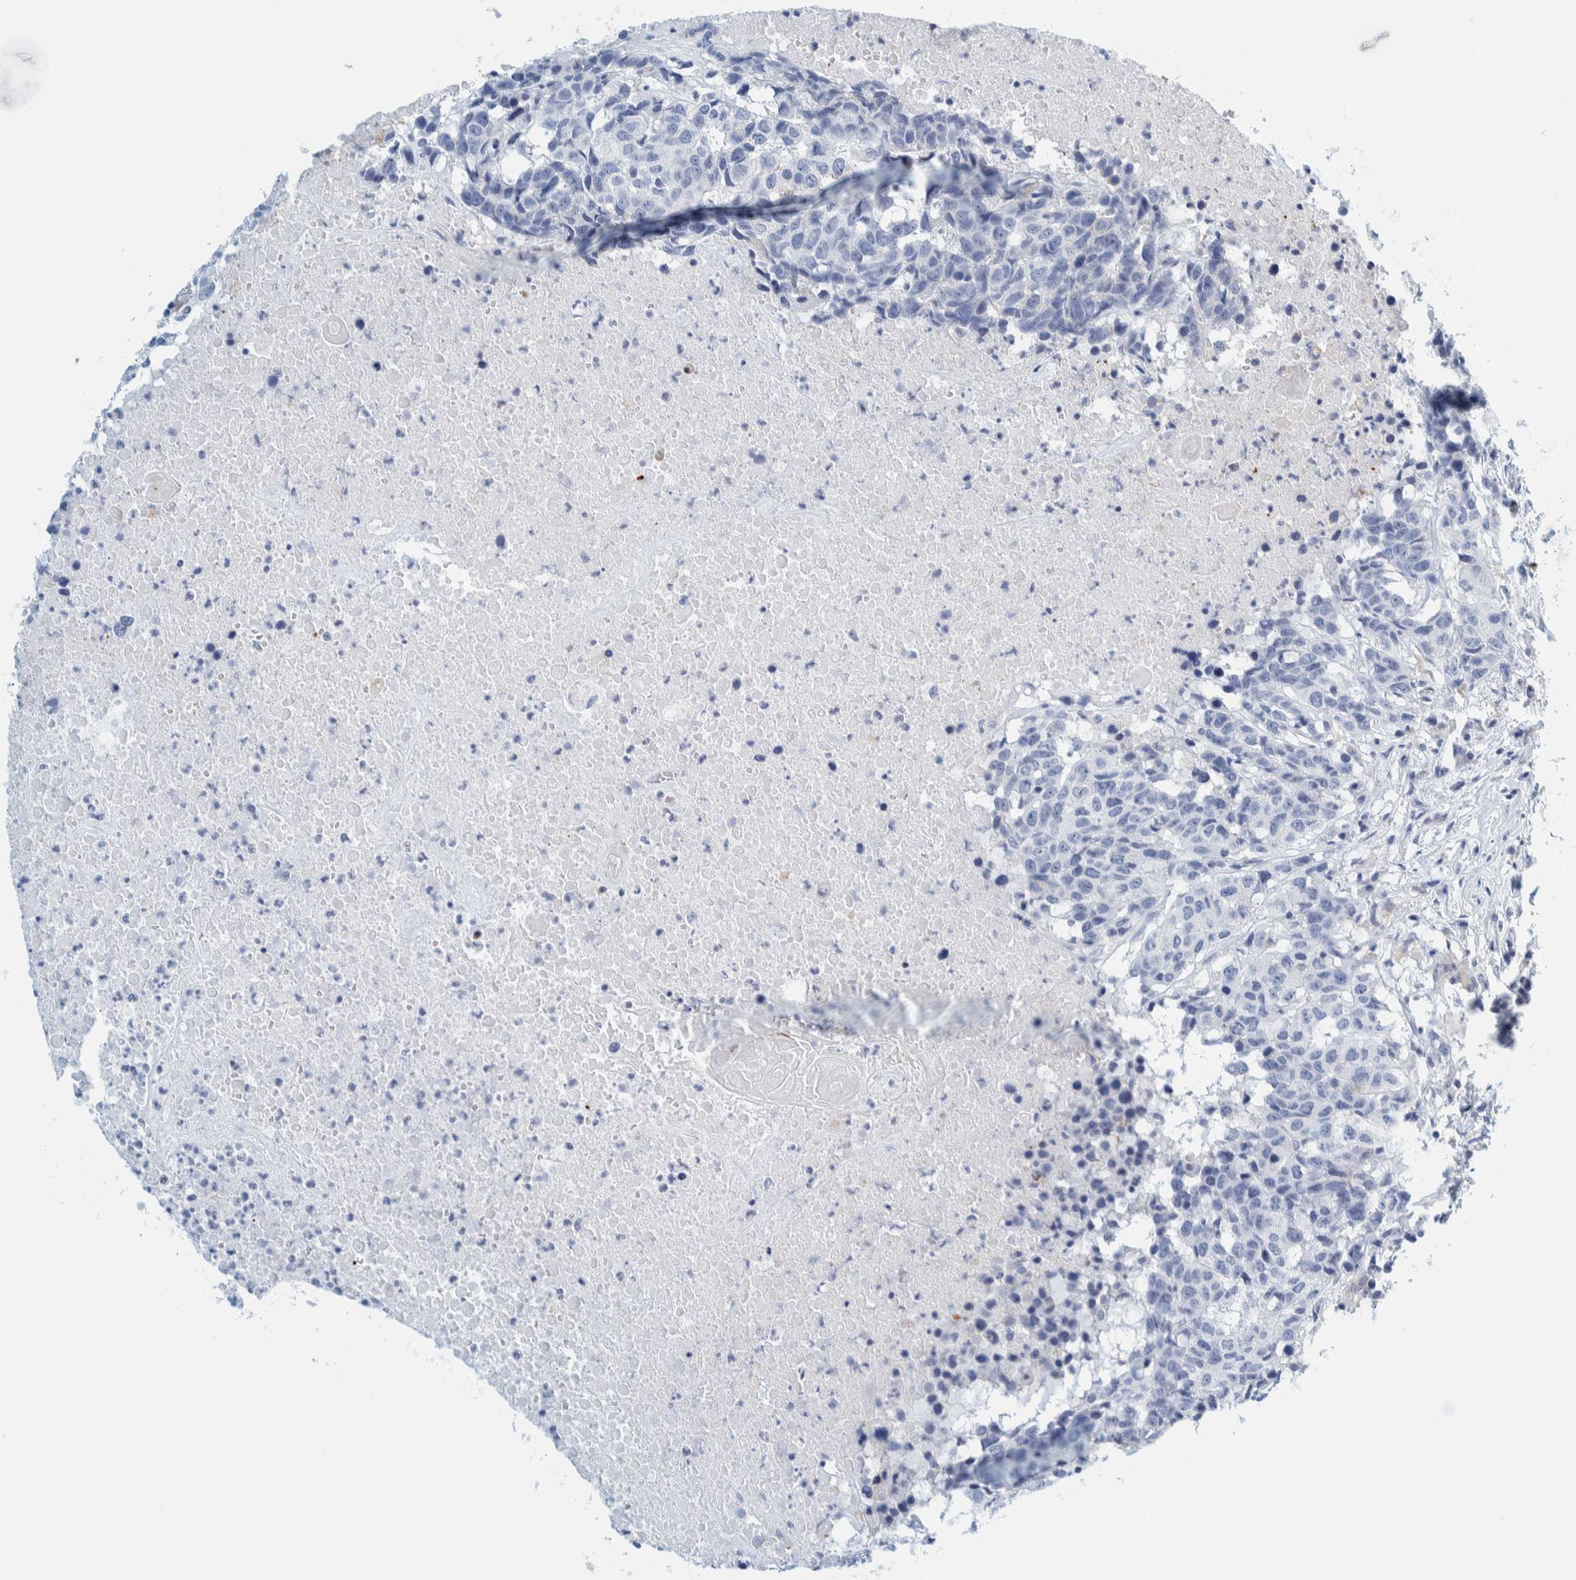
{"staining": {"intensity": "negative", "quantity": "none", "location": "none"}, "tissue": "head and neck cancer", "cell_type": "Tumor cells", "image_type": "cancer", "snomed": [{"axis": "morphology", "description": "Squamous cell carcinoma, NOS"}, {"axis": "topography", "description": "Head-Neck"}], "caption": "This is an IHC histopathology image of human squamous cell carcinoma (head and neck). There is no expression in tumor cells.", "gene": "MOG", "patient": {"sex": "male", "age": 66}}